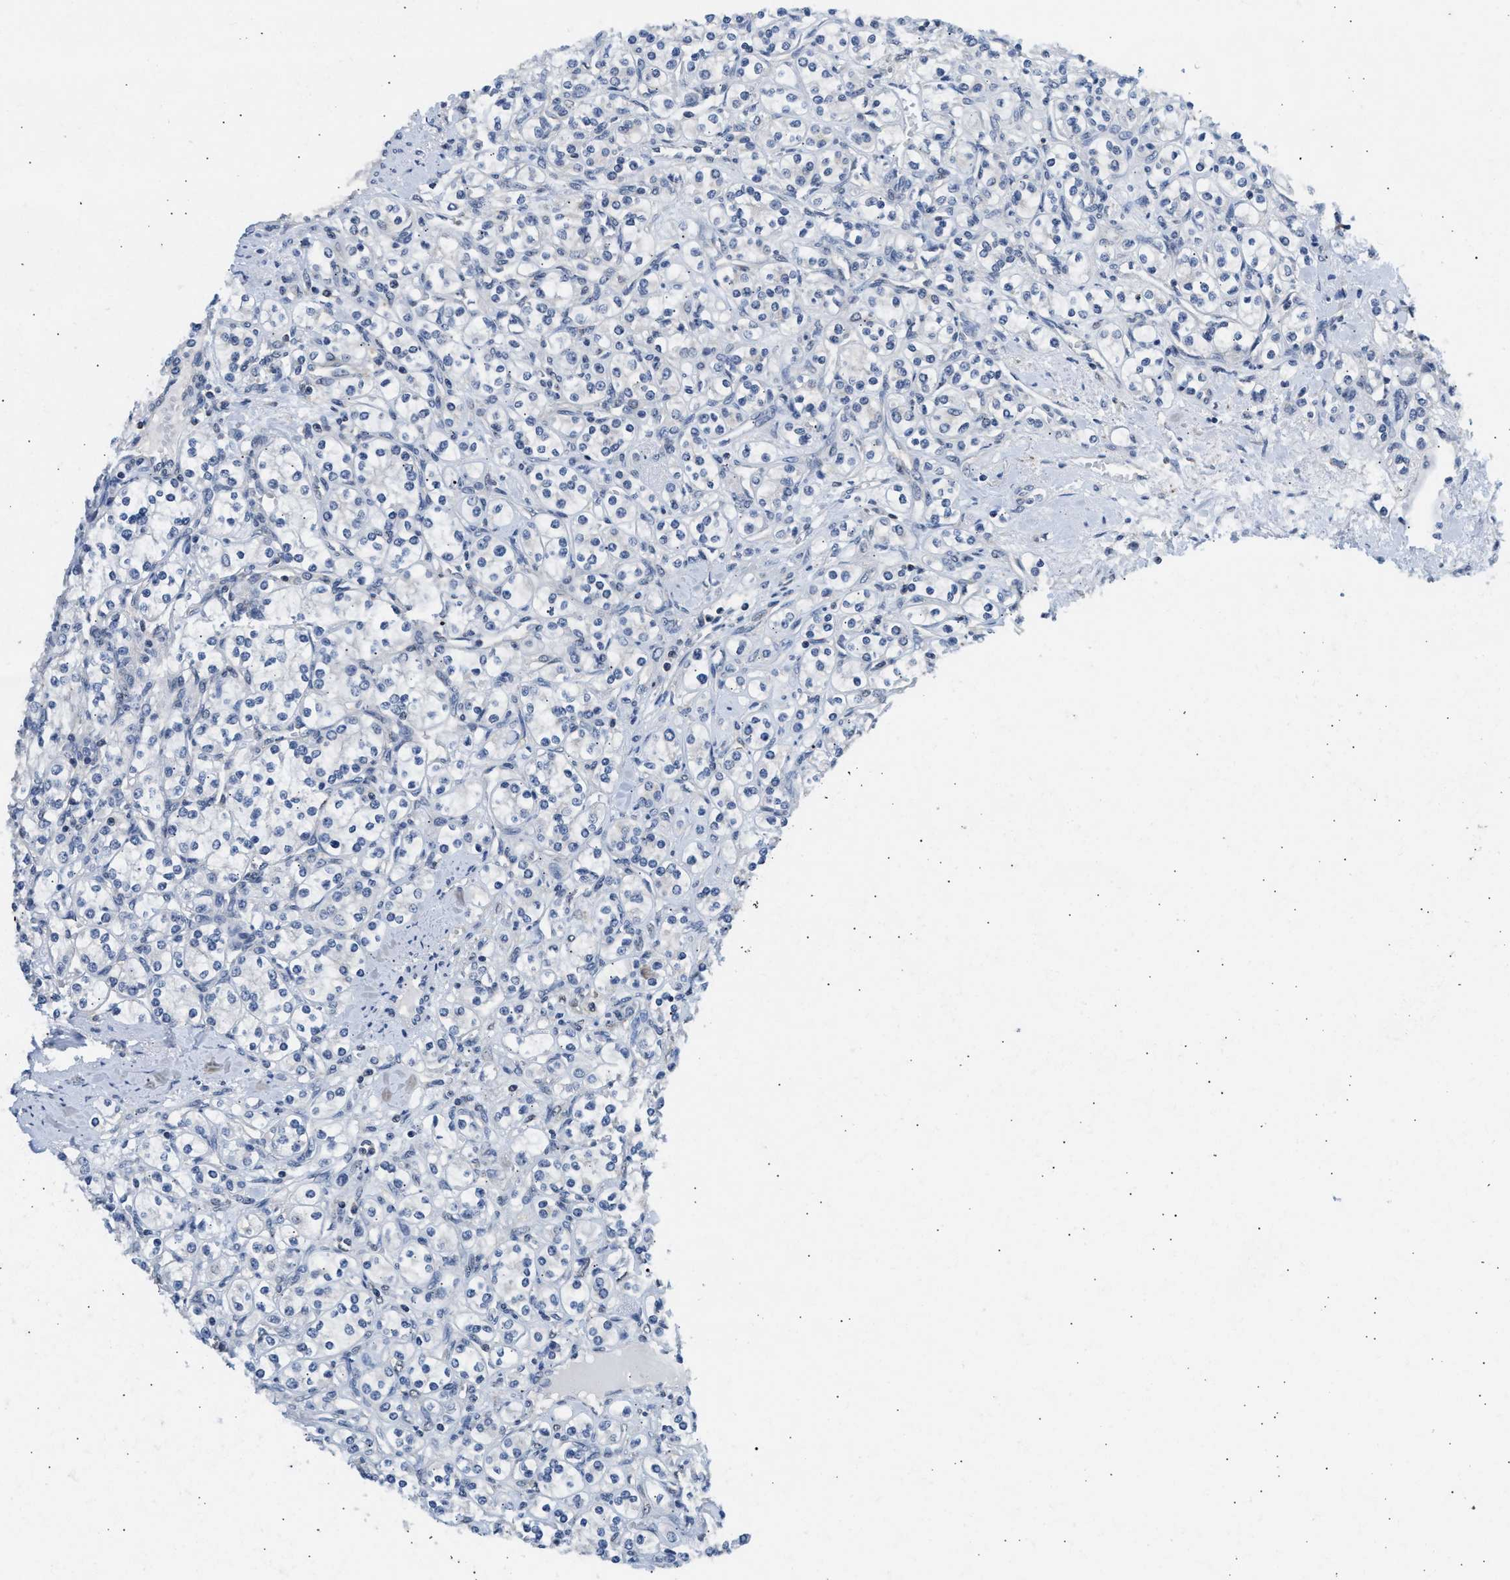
{"staining": {"intensity": "negative", "quantity": "none", "location": "none"}, "tissue": "renal cancer", "cell_type": "Tumor cells", "image_type": "cancer", "snomed": [{"axis": "morphology", "description": "Adenocarcinoma, NOS"}, {"axis": "topography", "description": "Kidney"}], "caption": "Renal adenocarcinoma stained for a protein using IHC shows no expression tumor cells.", "gene": "PPM1L", "patient": {"sex": "male", "age": 77}}